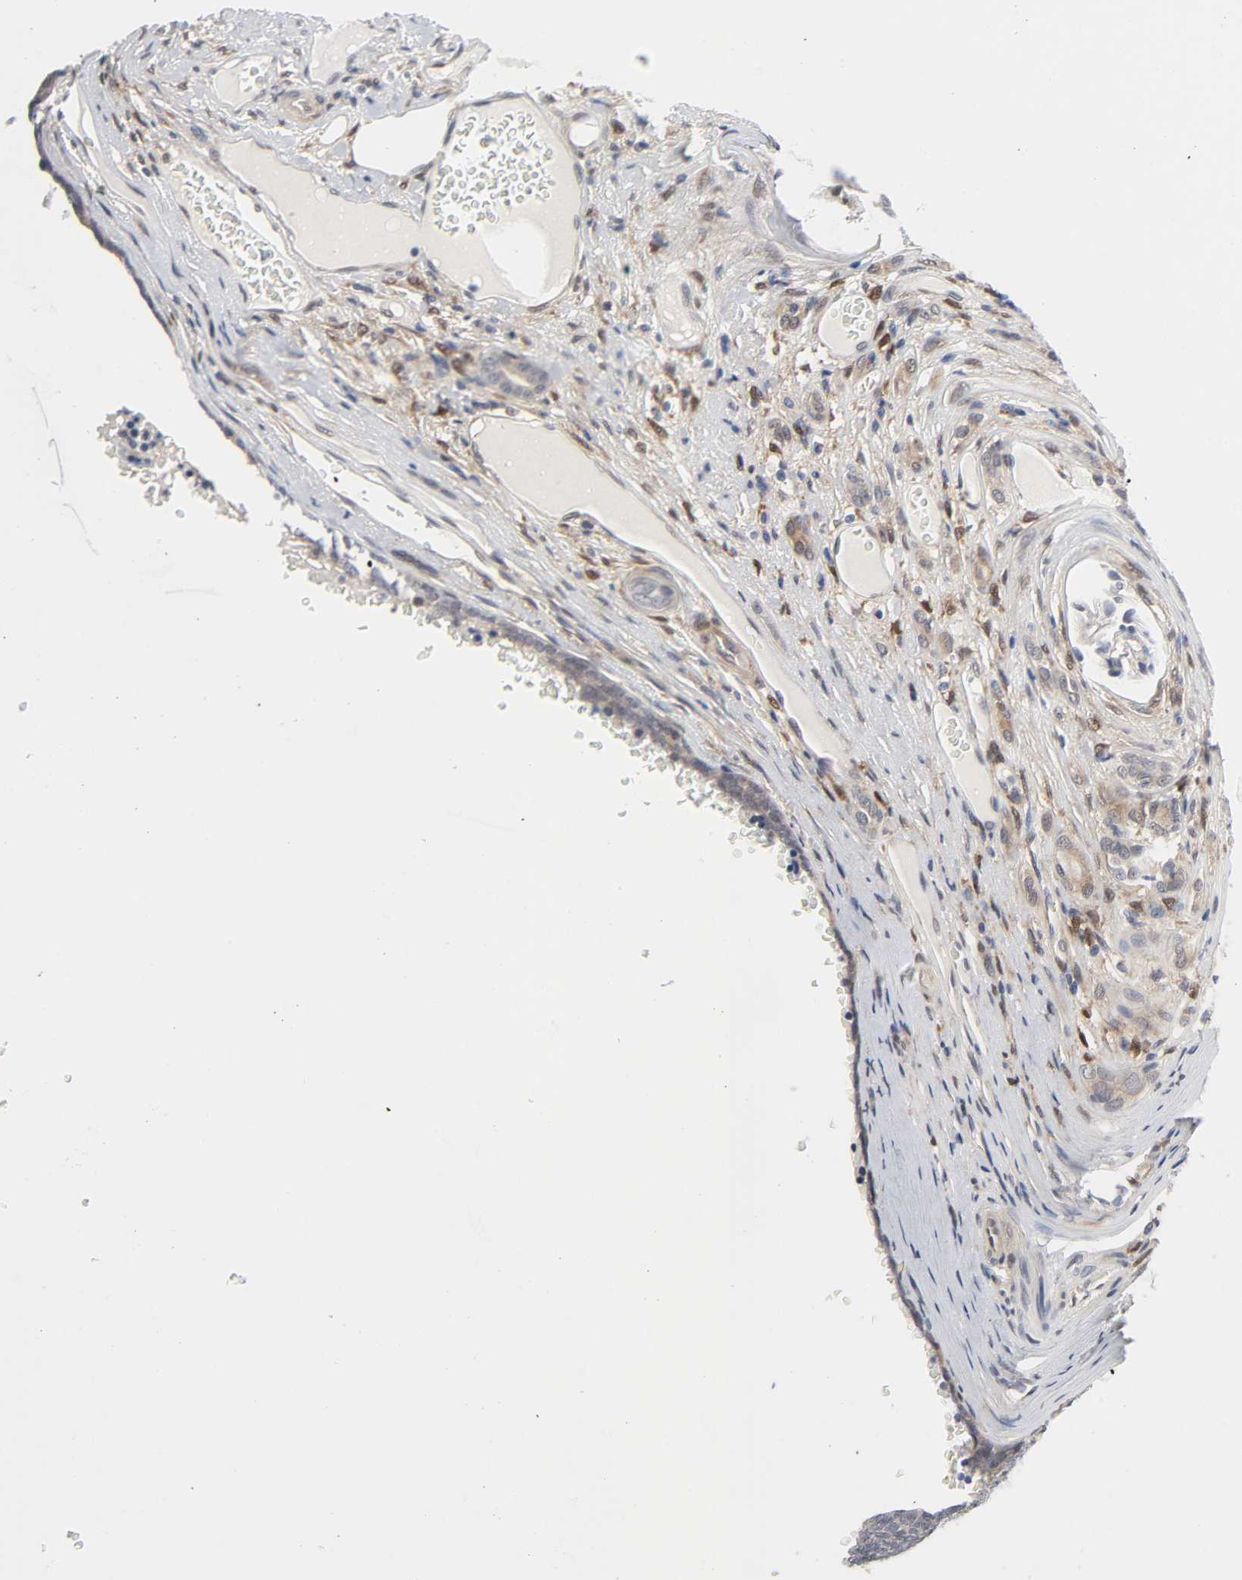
{"staining": {"intensity": "weak", "quantity": ">75%", "location": "cytoplasmic/membranous"}, "tissue": "renal cancer", "cell_type": "Tumor cells", "image_type": "cancer", "snomed": [{"axis": "morphology", "description": "Neoplasm, malignant, NOS"}, {"axis": "topography", "description": "Kidney"}], "caption": "Immunohistochemistry (IHC) staining of renal malignant neoplasm, which exhibits low levels of weak cytoplasmic/membranous staining in approximately >75% of tumor cells indicating weak cytoplasmic/membranous protein positivity. The staining was performed using DAB (brown) for protein detection and nuclei were counterstained in hematoxylin (blue).", "gene": "PTEN", "patient": {"sex": "male", "age": 28}}